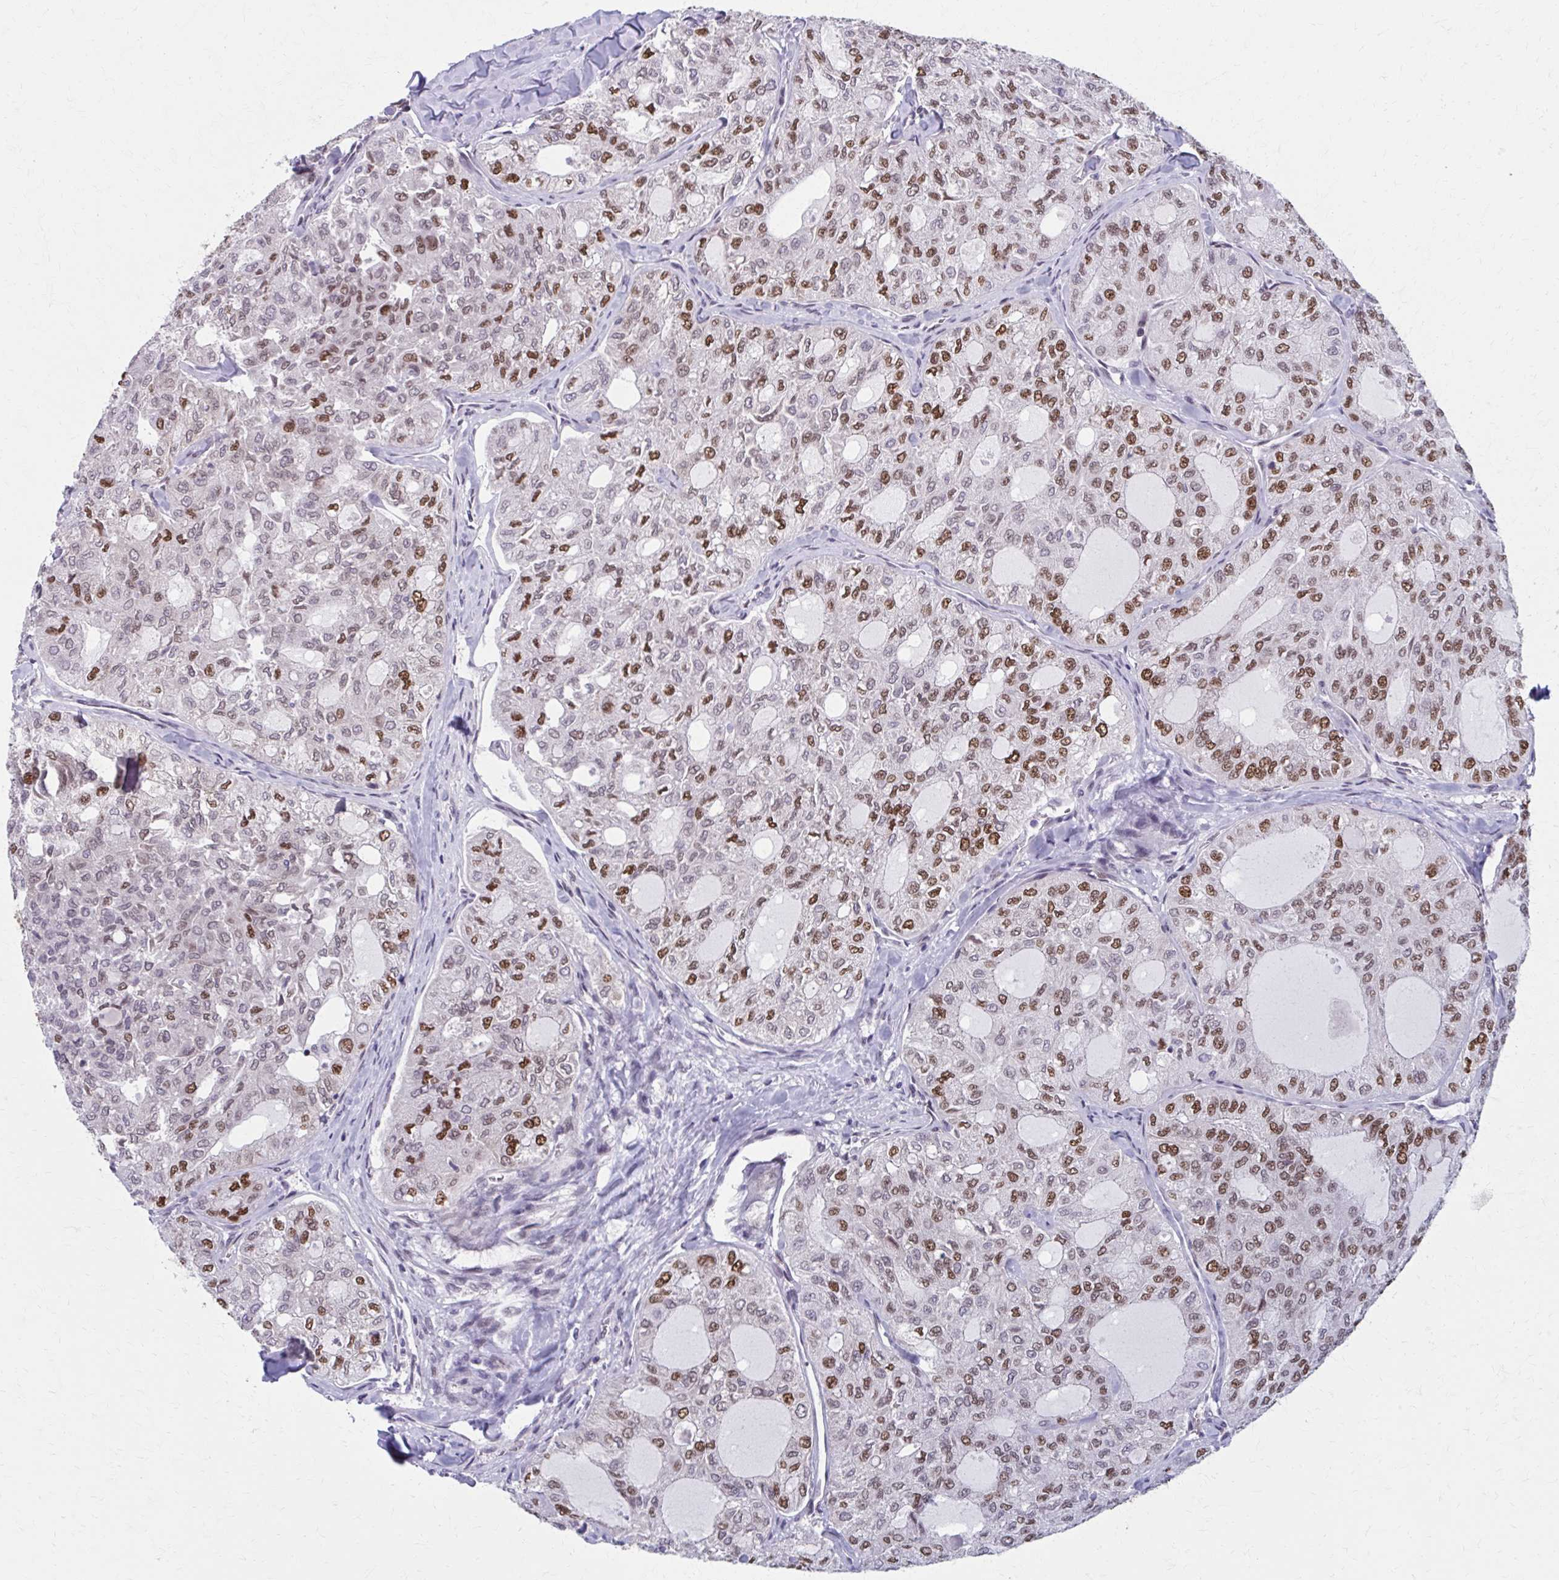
{"staining": {"intensity": "moderate", "quantity": "25%-75%", "location": "nuclear"}, "tissue": "thyroid cancer", "cell_type": "Tumor cells", "image_type": "cancer", "snomed": [{"axis": "morphology", "description": "Follicular adenoma carcinoma, NOS"}, {"axis": "topography", "description": "Thyroid gland"}], "caption": "There is medium levels of moderate nuclear staining in tumor cells of follicular adenoma carcinoma (thyroid), as demonstrated by immunohistochemical staining (brown color).", "gene": "SETBP1", "patient": {"sex": "male", "age": 75}}